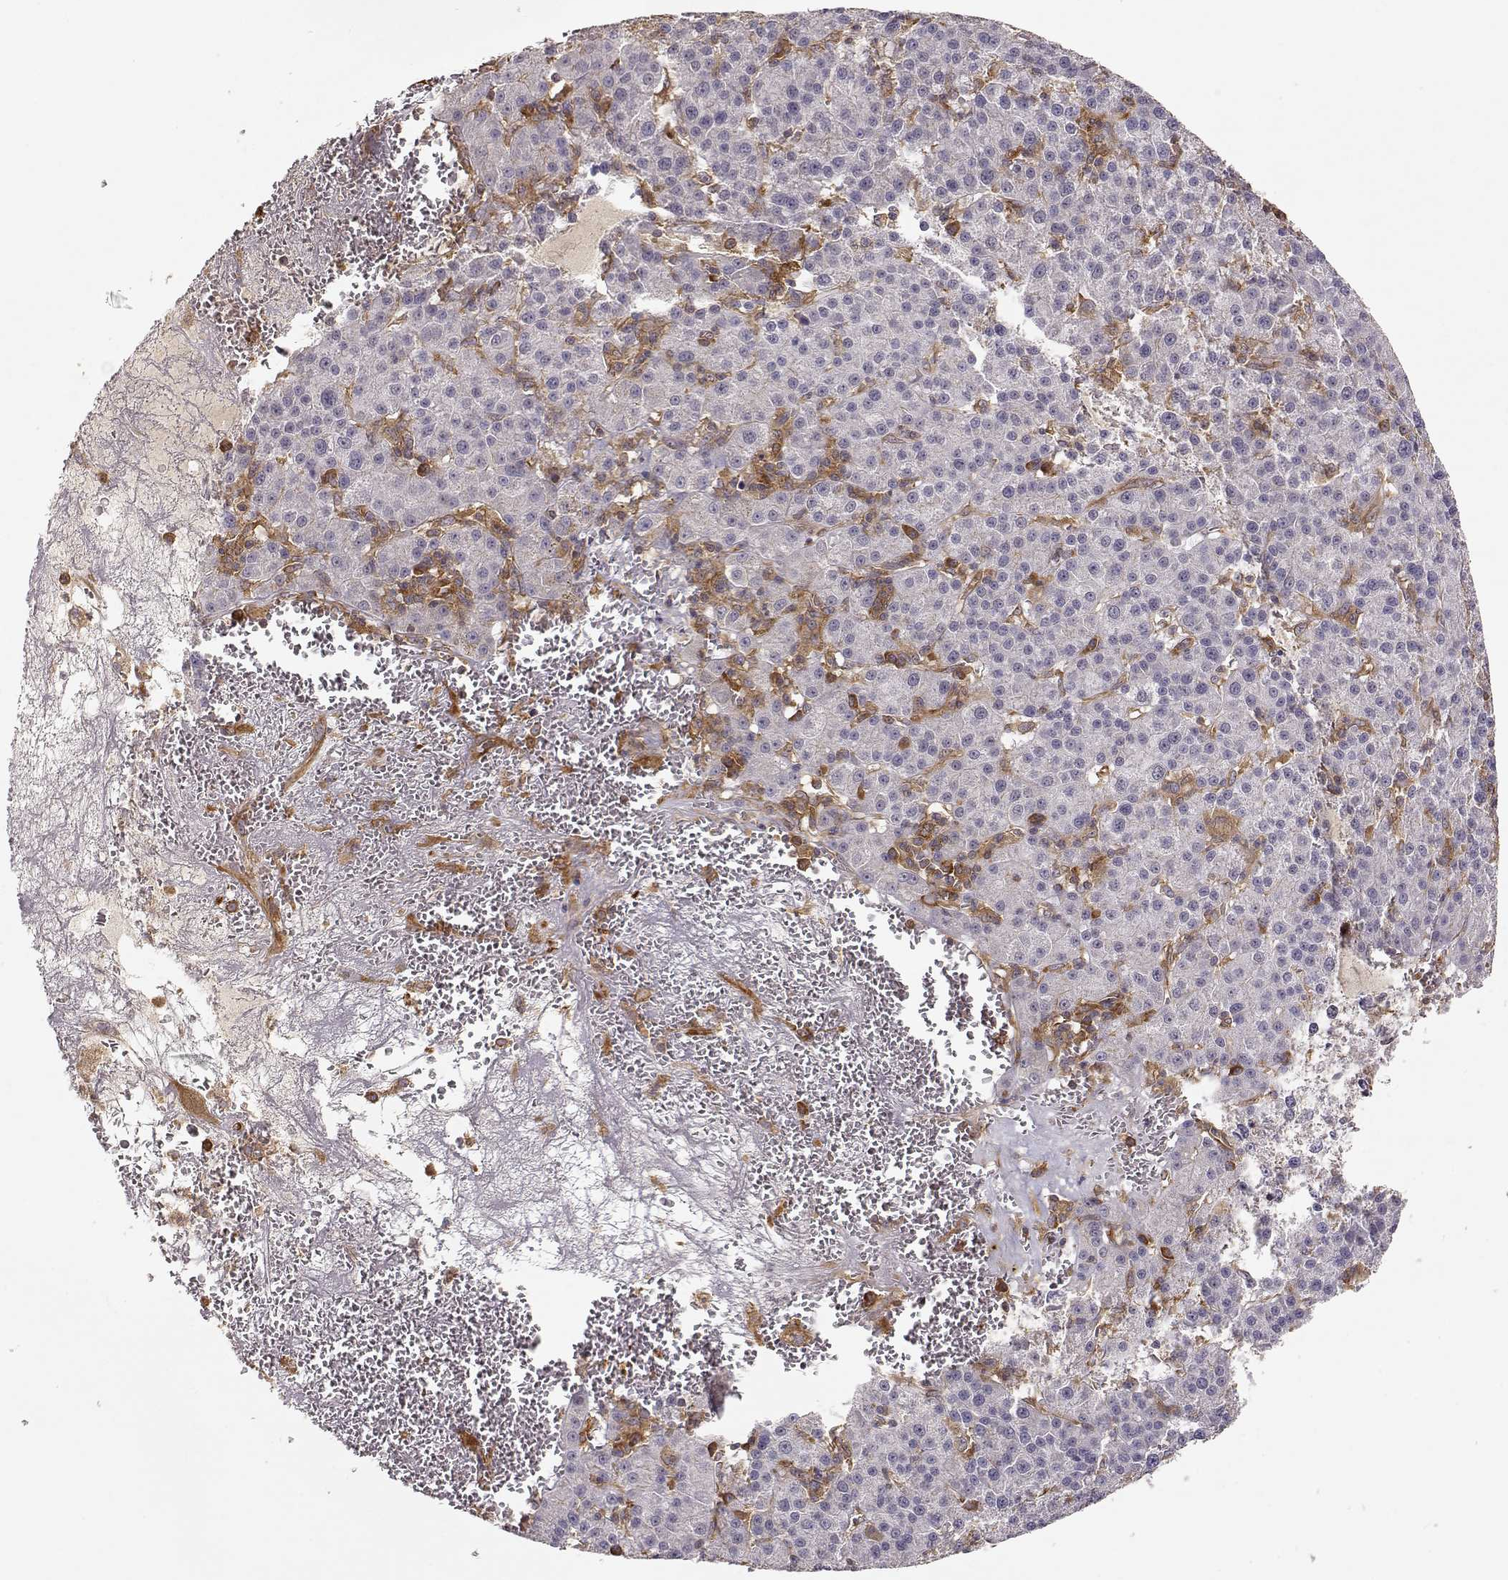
{"staining": {"intensity": "negative", "quantity": "none", "location": "none"}, "tissue": "liver cancer", "cell_type": "Tumor cells", "image_type": "cancer", "snomed": [{"axis": "morphology", "description": "Carcinoma, Hepatocellular, NOS"}, {"axis": "topography", "description": "Liver"}], "caption": "High magnification brightfield microscopy of liver cancer stained with DAB (brown) and counterstained with hematoxylin (blue): tumor cells show no significant expression.", "gene": "ARHGEF2", "patient": {"sex": "female", "age": 60}}